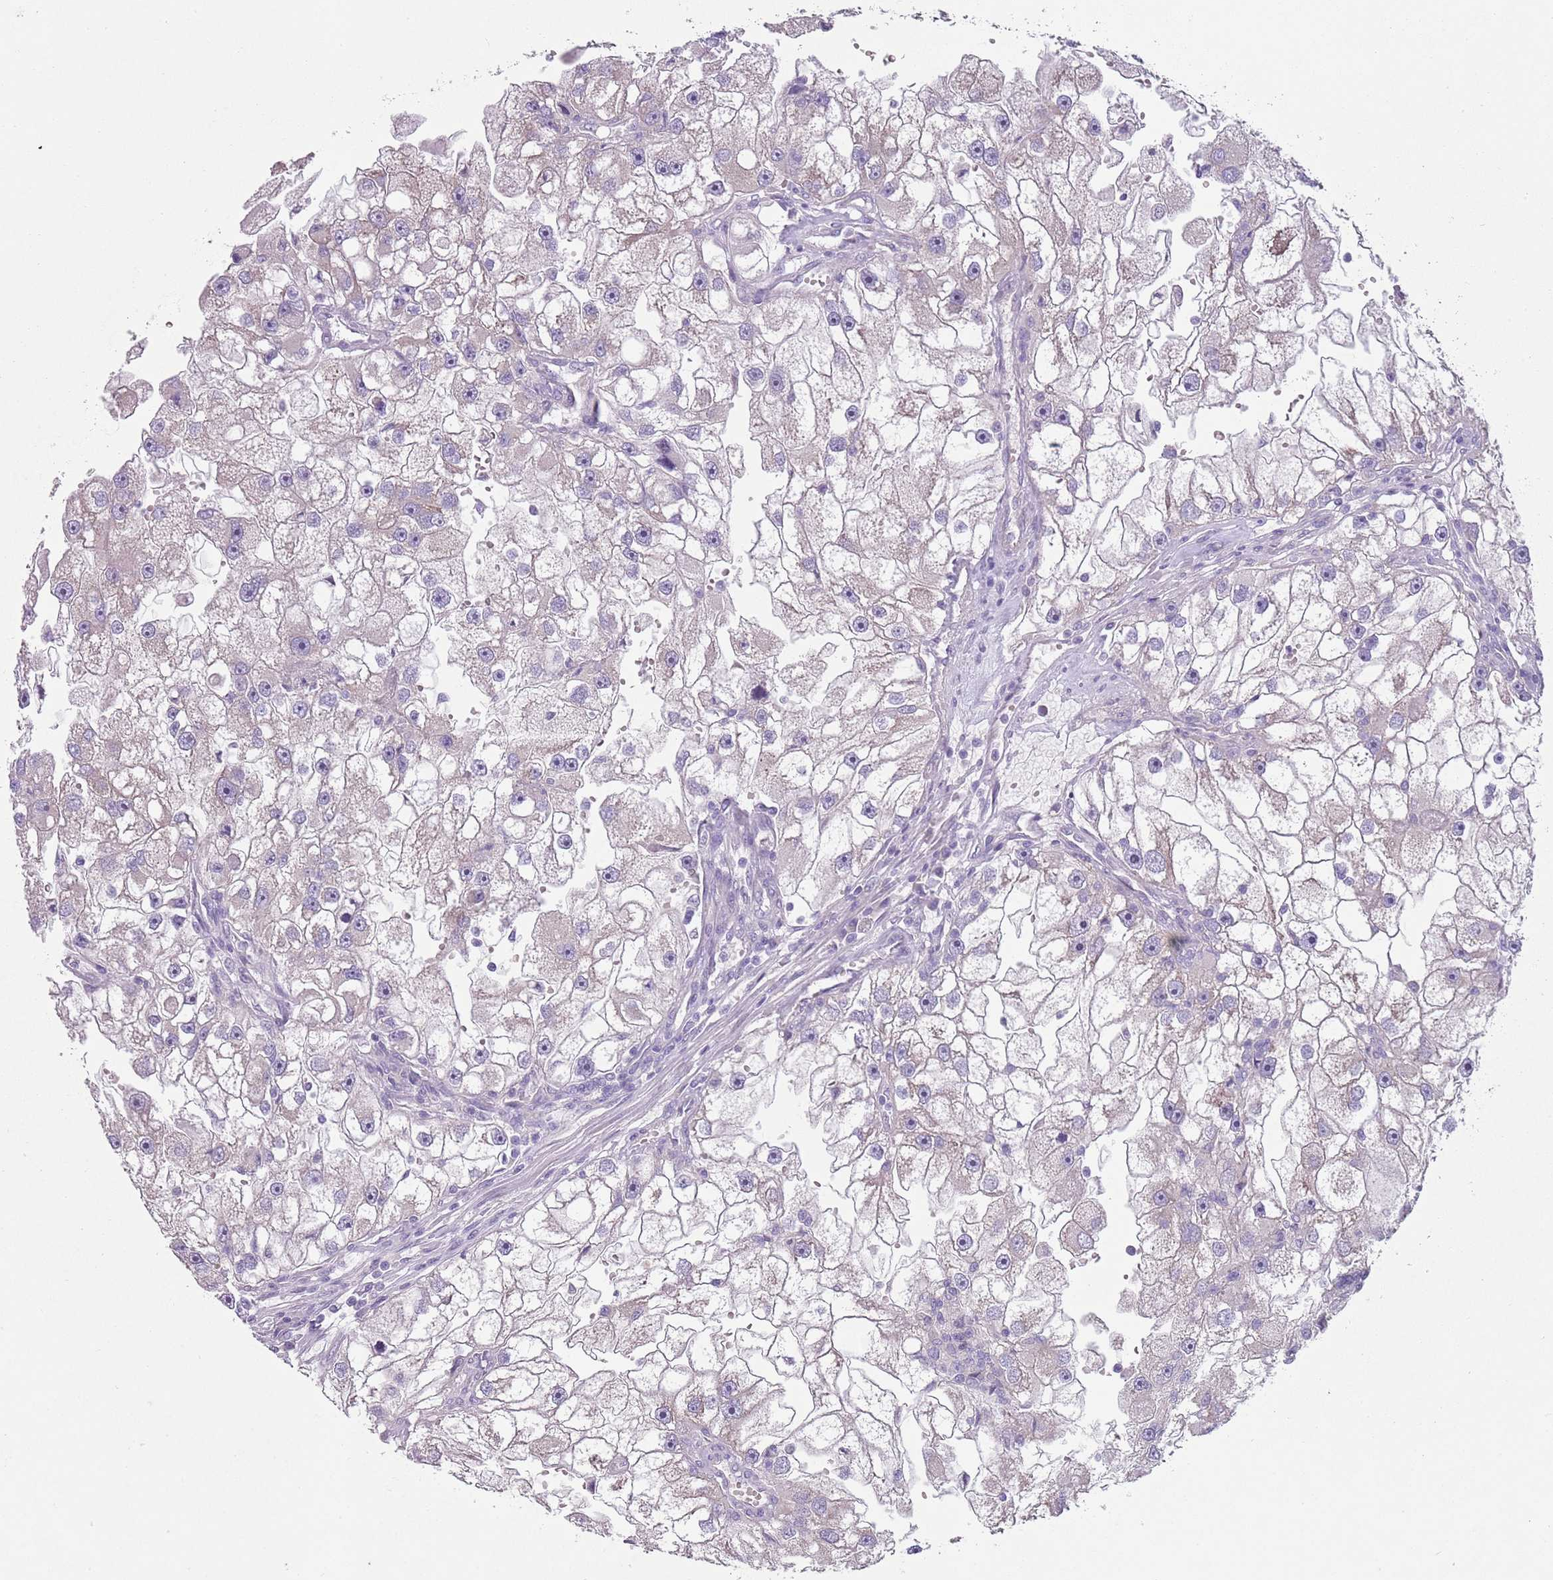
{"staining": {"intensity": "negative", "quantity": "none", "location": "none"}, "tissue": "renal cancer", "cell_type": "Tumor cells", "image_type": "cancer", "snomed": [{"axis": "morphology", "description": "Adenocarcinoma, NOS"}, {"axis": "topography", "description": "Kidney"}], "caption": "Immunohistochemistry photomicrograph of neoplastic tissue: human renal cancer stained with DAB (3,3'-diaminobenzidine) exhibits no significant protein staining in tumor cells.", "gene": "ZNF583", "patient": {"sex": "male", "age": 63}}